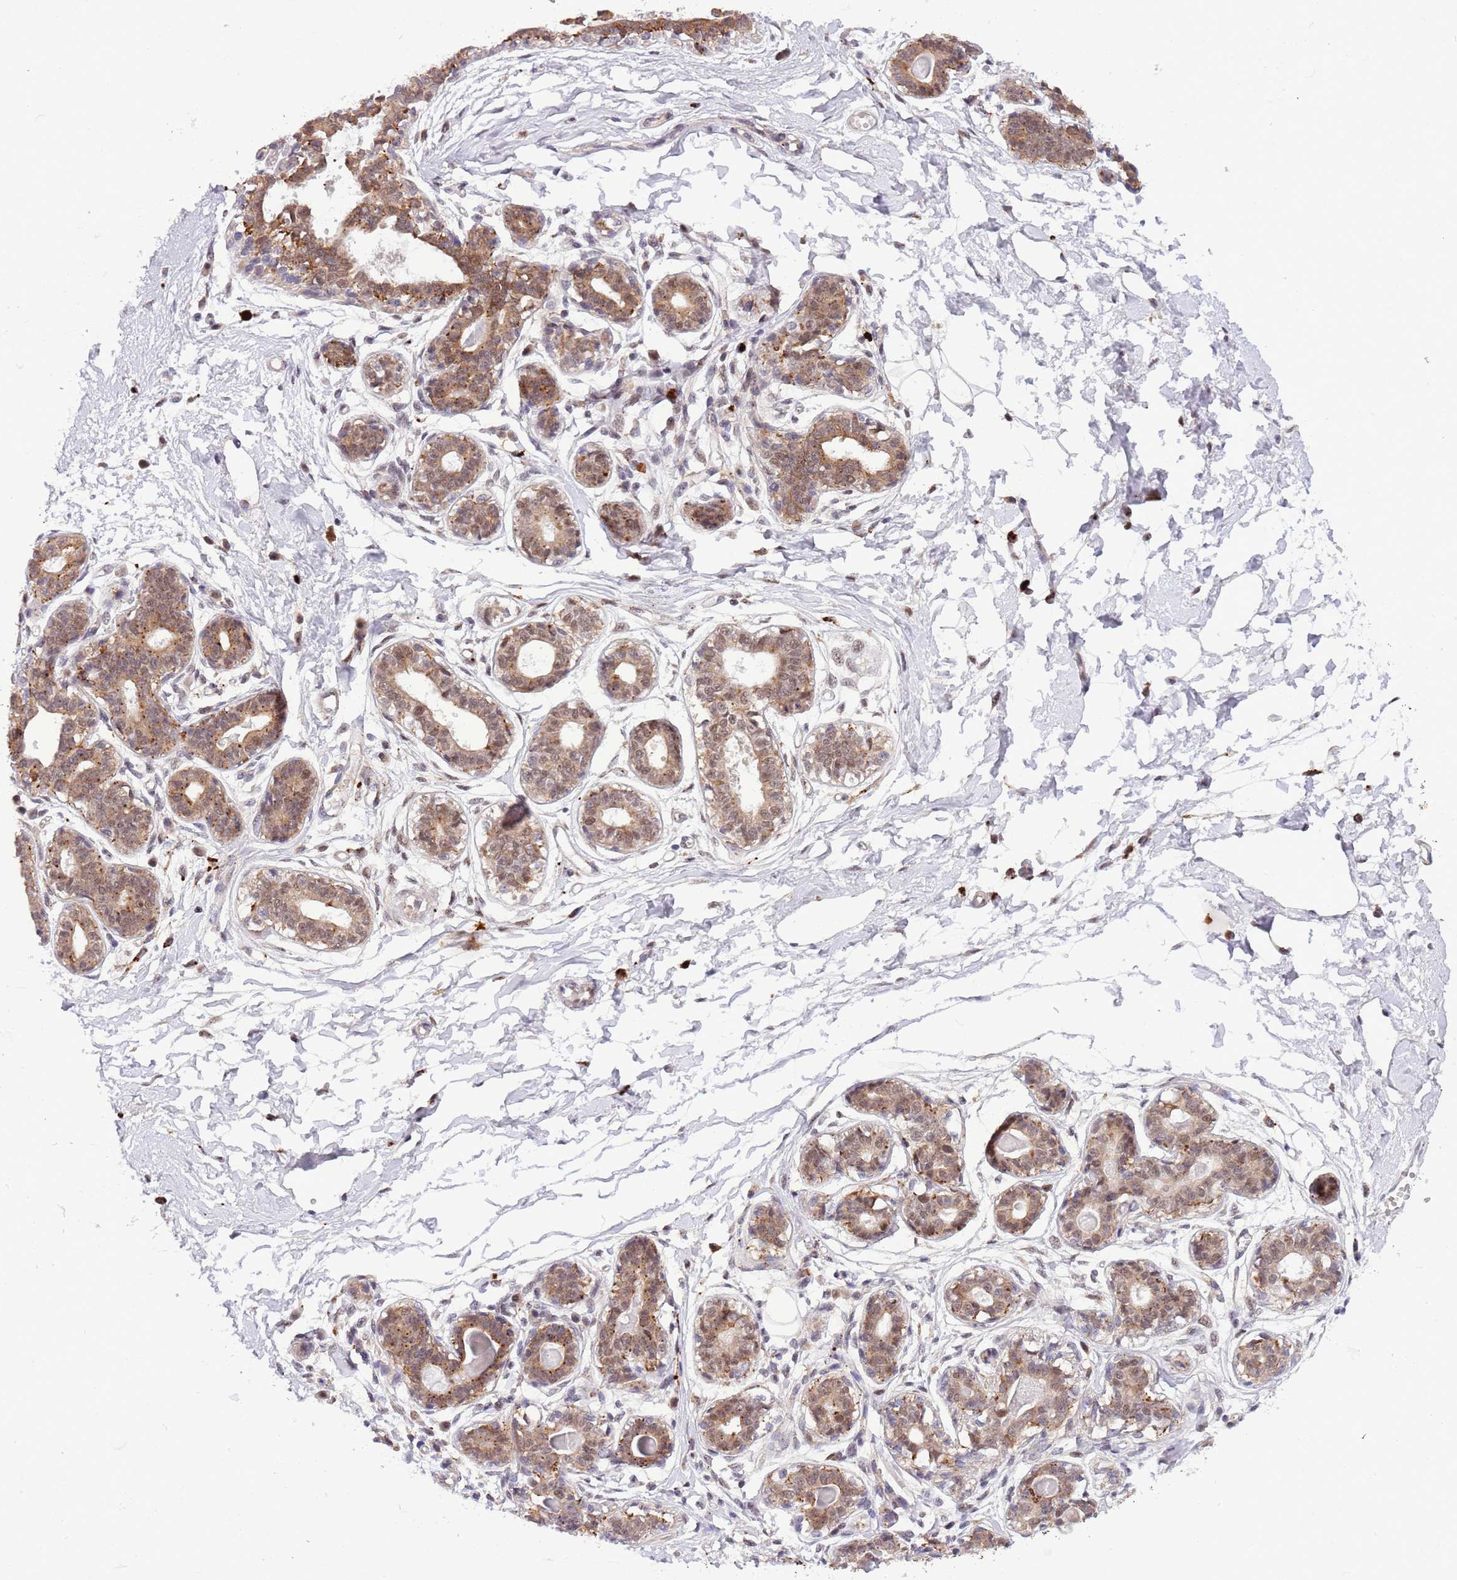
{"staining": {"intensity": "negative", "quantity": "none", "location": "none"}, "tissue": "breast", "cell_type": "Adipocytes", "image_type": "normal", "snomed": [{"axis": "morphology", "description": "Normal tissue, NOS"}, {"axis": "topography", "description": "Breast"}], "caption": "High magnification brightfield microscopy of unremarkable breast stained with DAB (brown) and counterstained with hematoxylin (blue): adipocytes show no significant staining. Brightfield microscopy of immunohistochemistry stained with DAB (3,3'-diaminobenzidine) (brown) and hematoxylin (blue), captured at high magnification.", "gene": "TRIM27", "patient": {"sex": "female", "age": 45}}